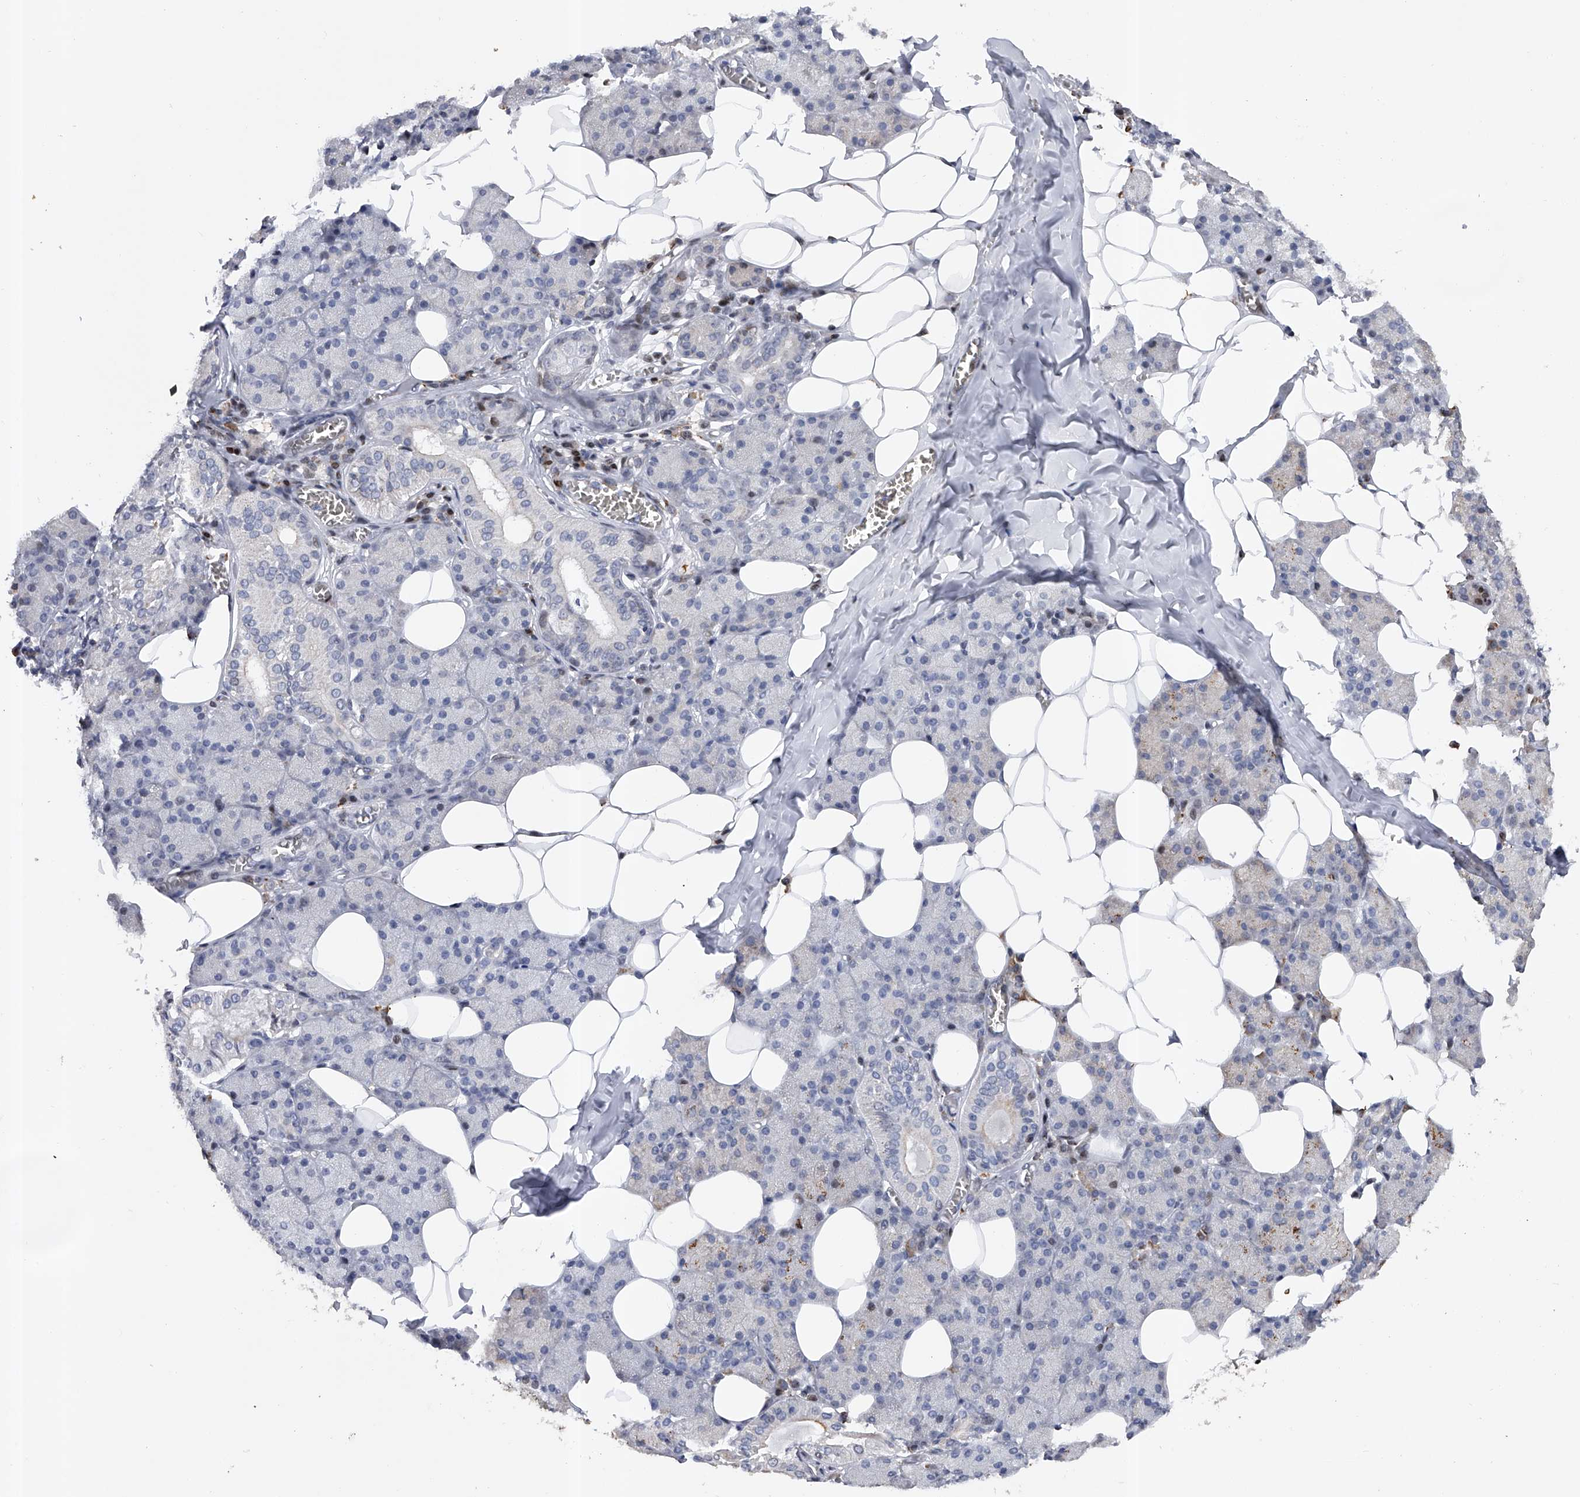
{"staining": {"intensity": "weak", "quantity": "<25%", "location": "nuclear"}, "tissue": "salivary gland", "cell_type": "Glandular cells", "image_type": "normal", "snomed": [{"axis": "morphology", "description": "Normal tissue, NOS"}, {"axis": "topography", "description": "Salivary gland"}], "caption": "The immunohistochemistry (IHC) photomicrograph has no significant positivity in glandular cells of salivary gland.", "gene": "RWDD2A", "patient": {"sex": "female", "age": 33}}